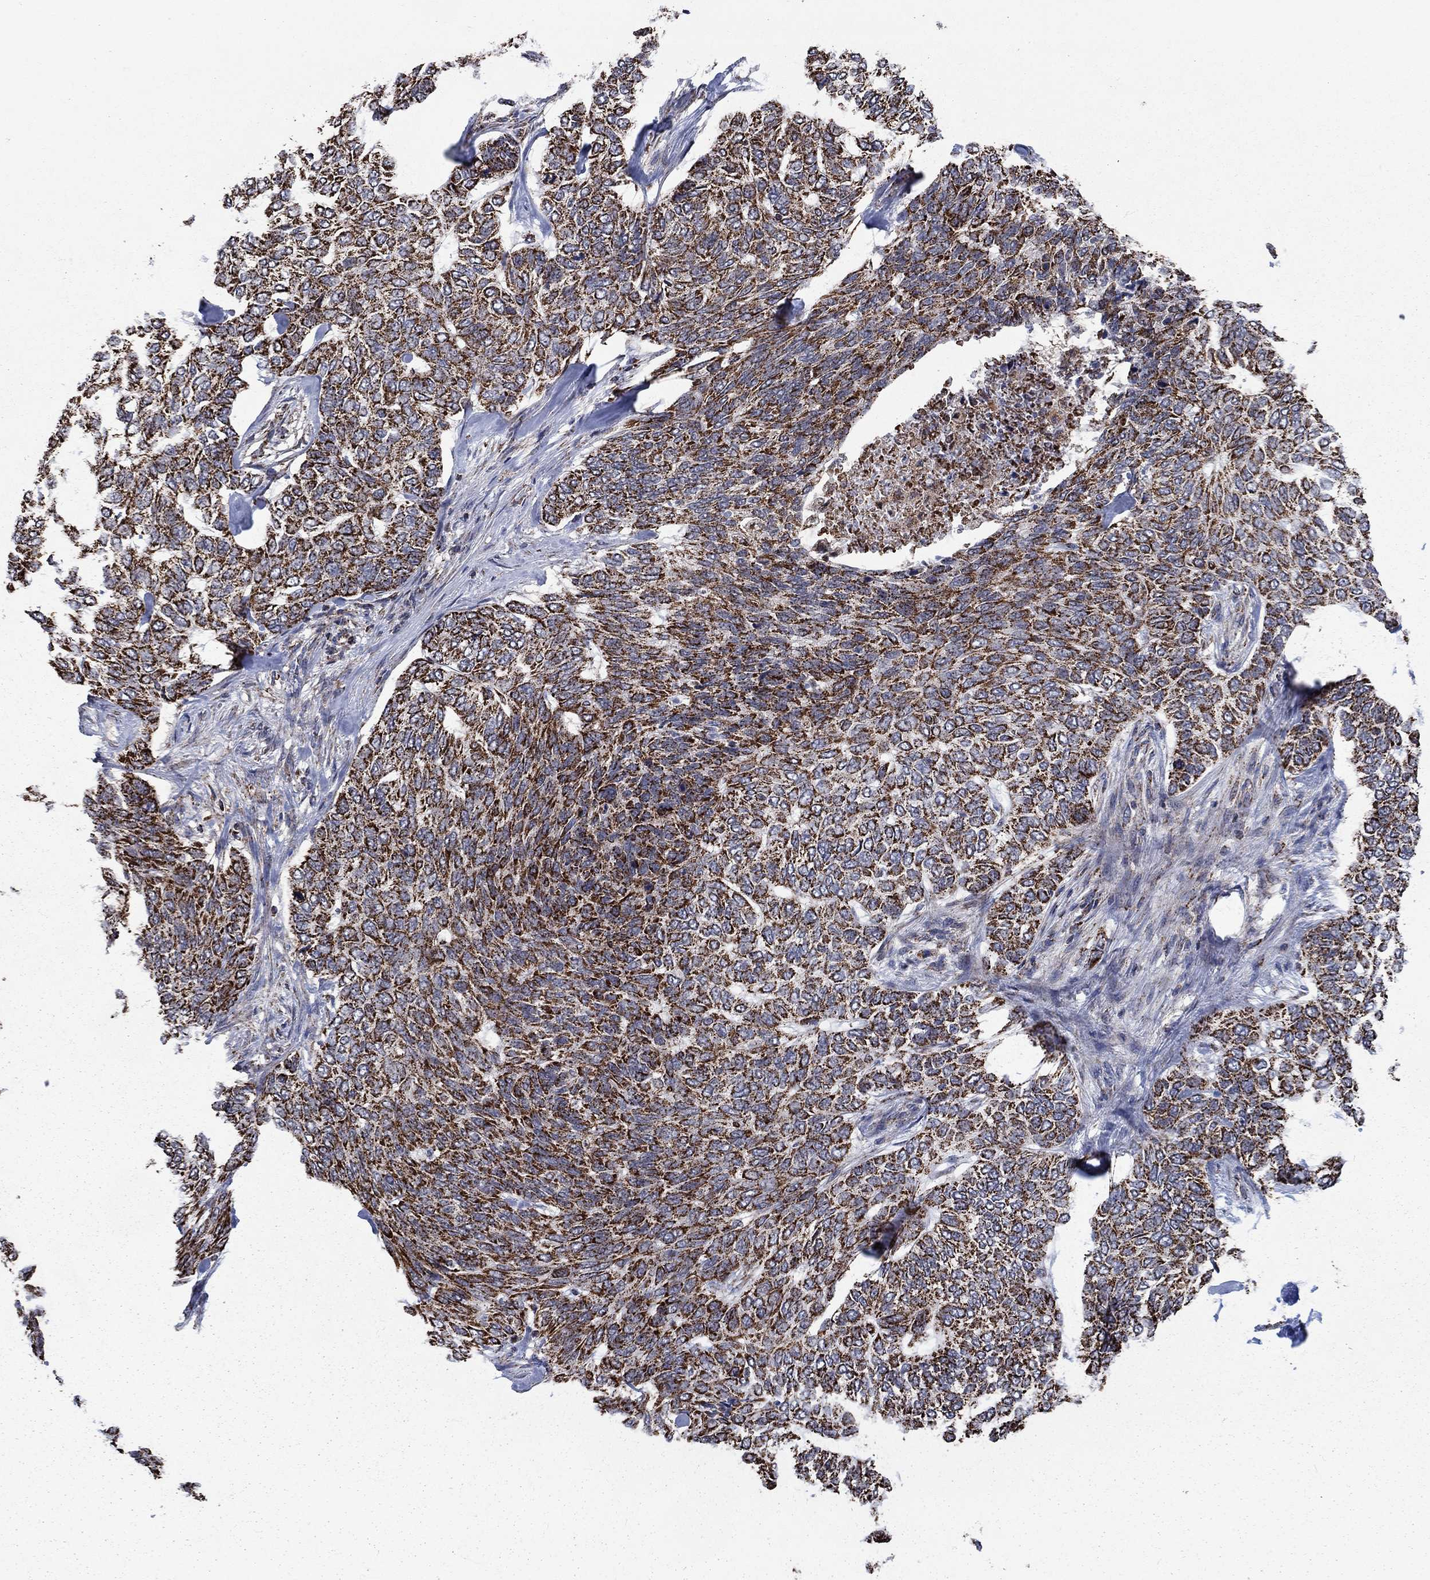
{"staining": {"intensity": "strong", "quantity": ">75%", "location": "cytoplasmic/membranous"}, "tissue": "skin cancer", "cell_type": "Tumor cells", "image_type": "cancer", "snomed": [{"axis": "morphology", "description": "Basal cell carcinoma"}, {"axis": "topography", "description": "Skin"}], "caption": "Immunohistochemistry (IHC) histopathology image of skin cancer (basal cell carcinoma) stained for a protein (brown), which exhibits high levels of strong cytoplasmic/membranous positivity in approximately >75% of tumor cells.", "gene": "MOAP1", "patient": {"sex": "female", "age": 65}}